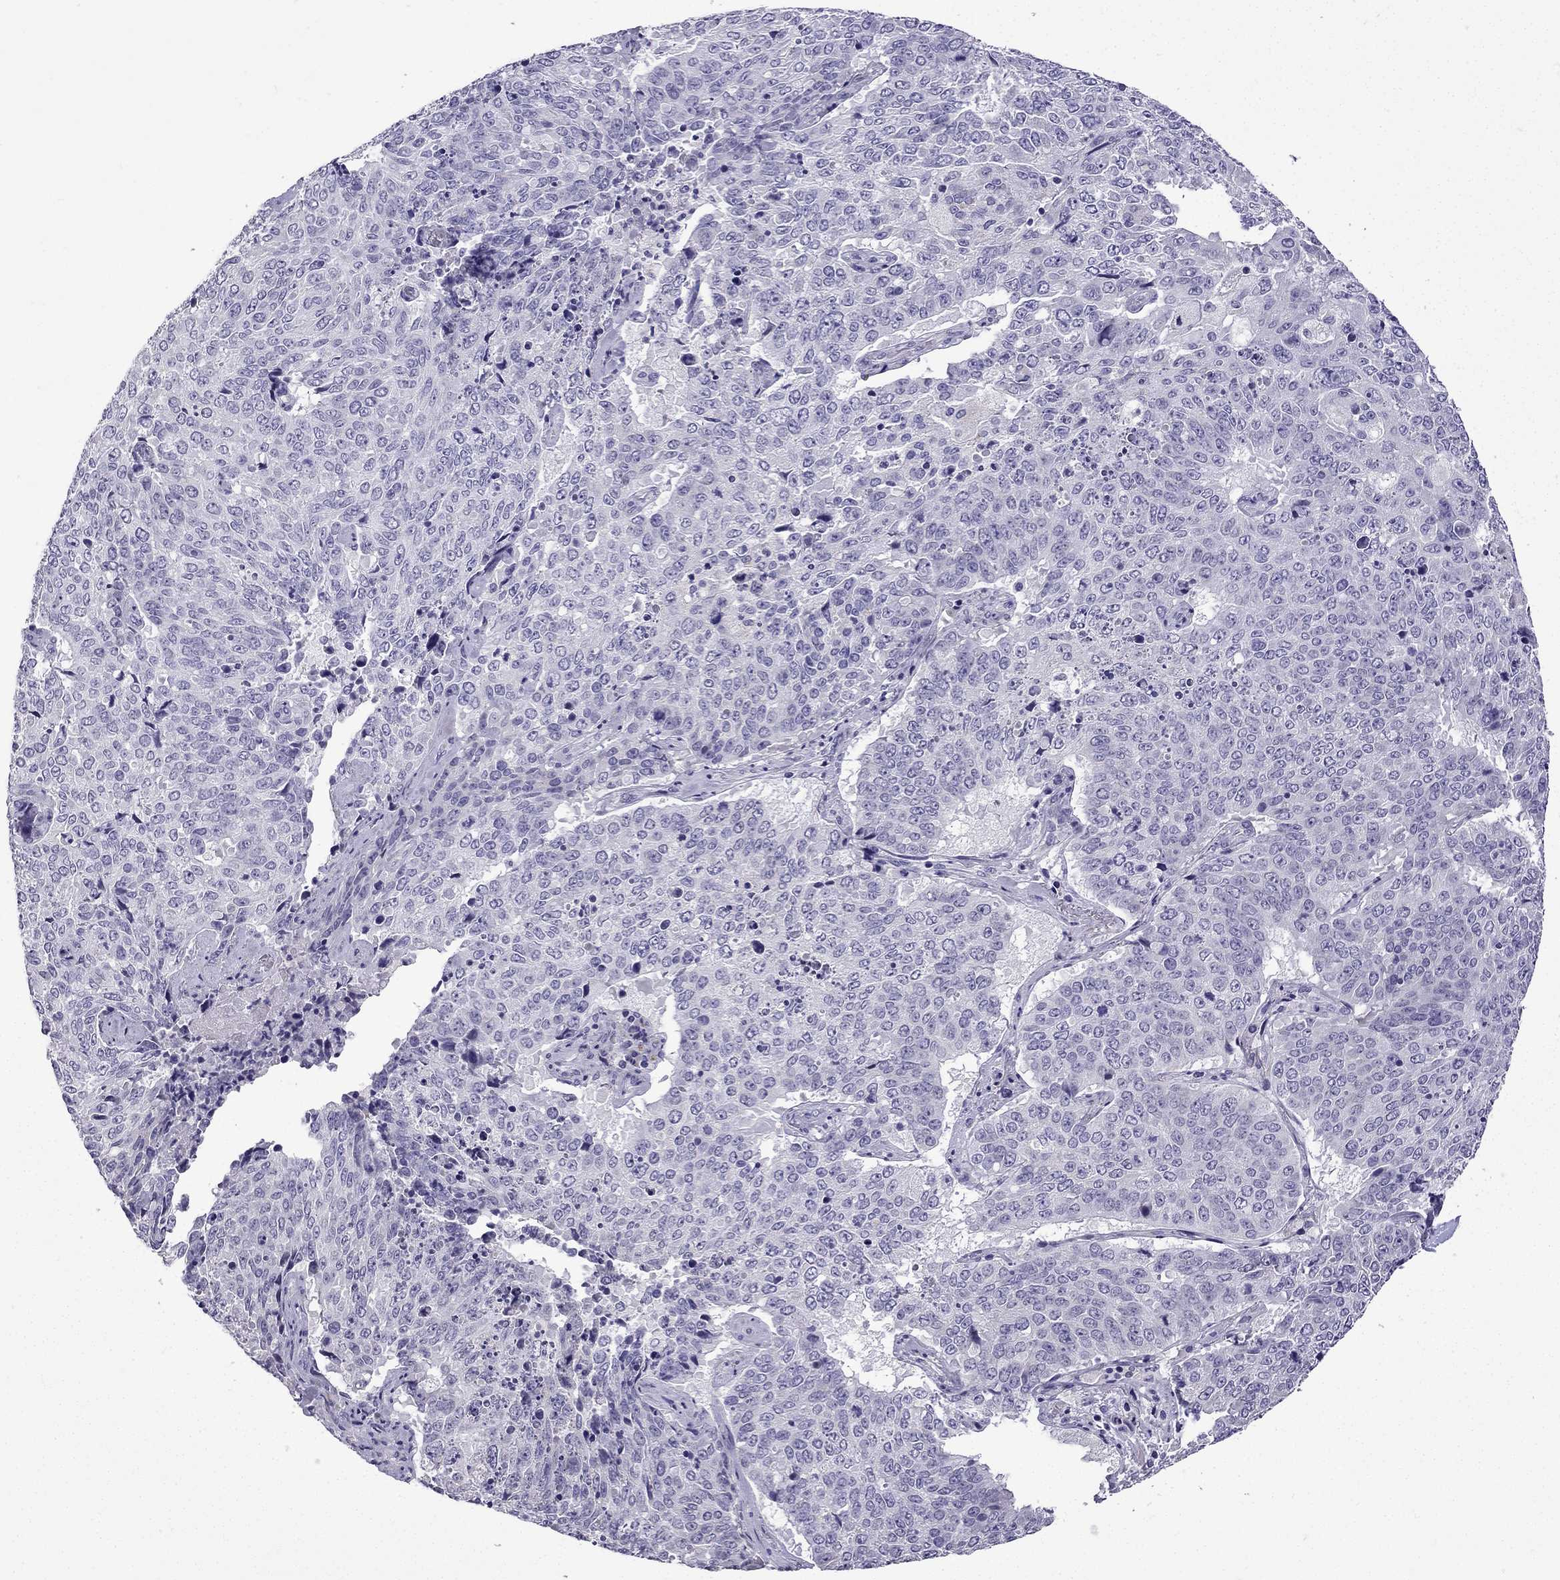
{"staining": {"intensity": "negative", "quantity": "none", "location": "none"}, "tissue": "lung cancer", "cell_type": "Tumor cells", "image_type": "cancer", "snomed": [{"axis": "morphology", "description": "Normal tissue, NOS"}, {"axis": "morphology", "description": "Squamous cell carcinoma, NOS"}, {"axis": "topography", "description": "Bronchus"}, {"axis": "topography", "description": "Lung"}], "caption": "Tumor cells are negative for protein expression in human lung cancer.", "gene": "TTN", "patient": {"sex": "male", "age": 64}}